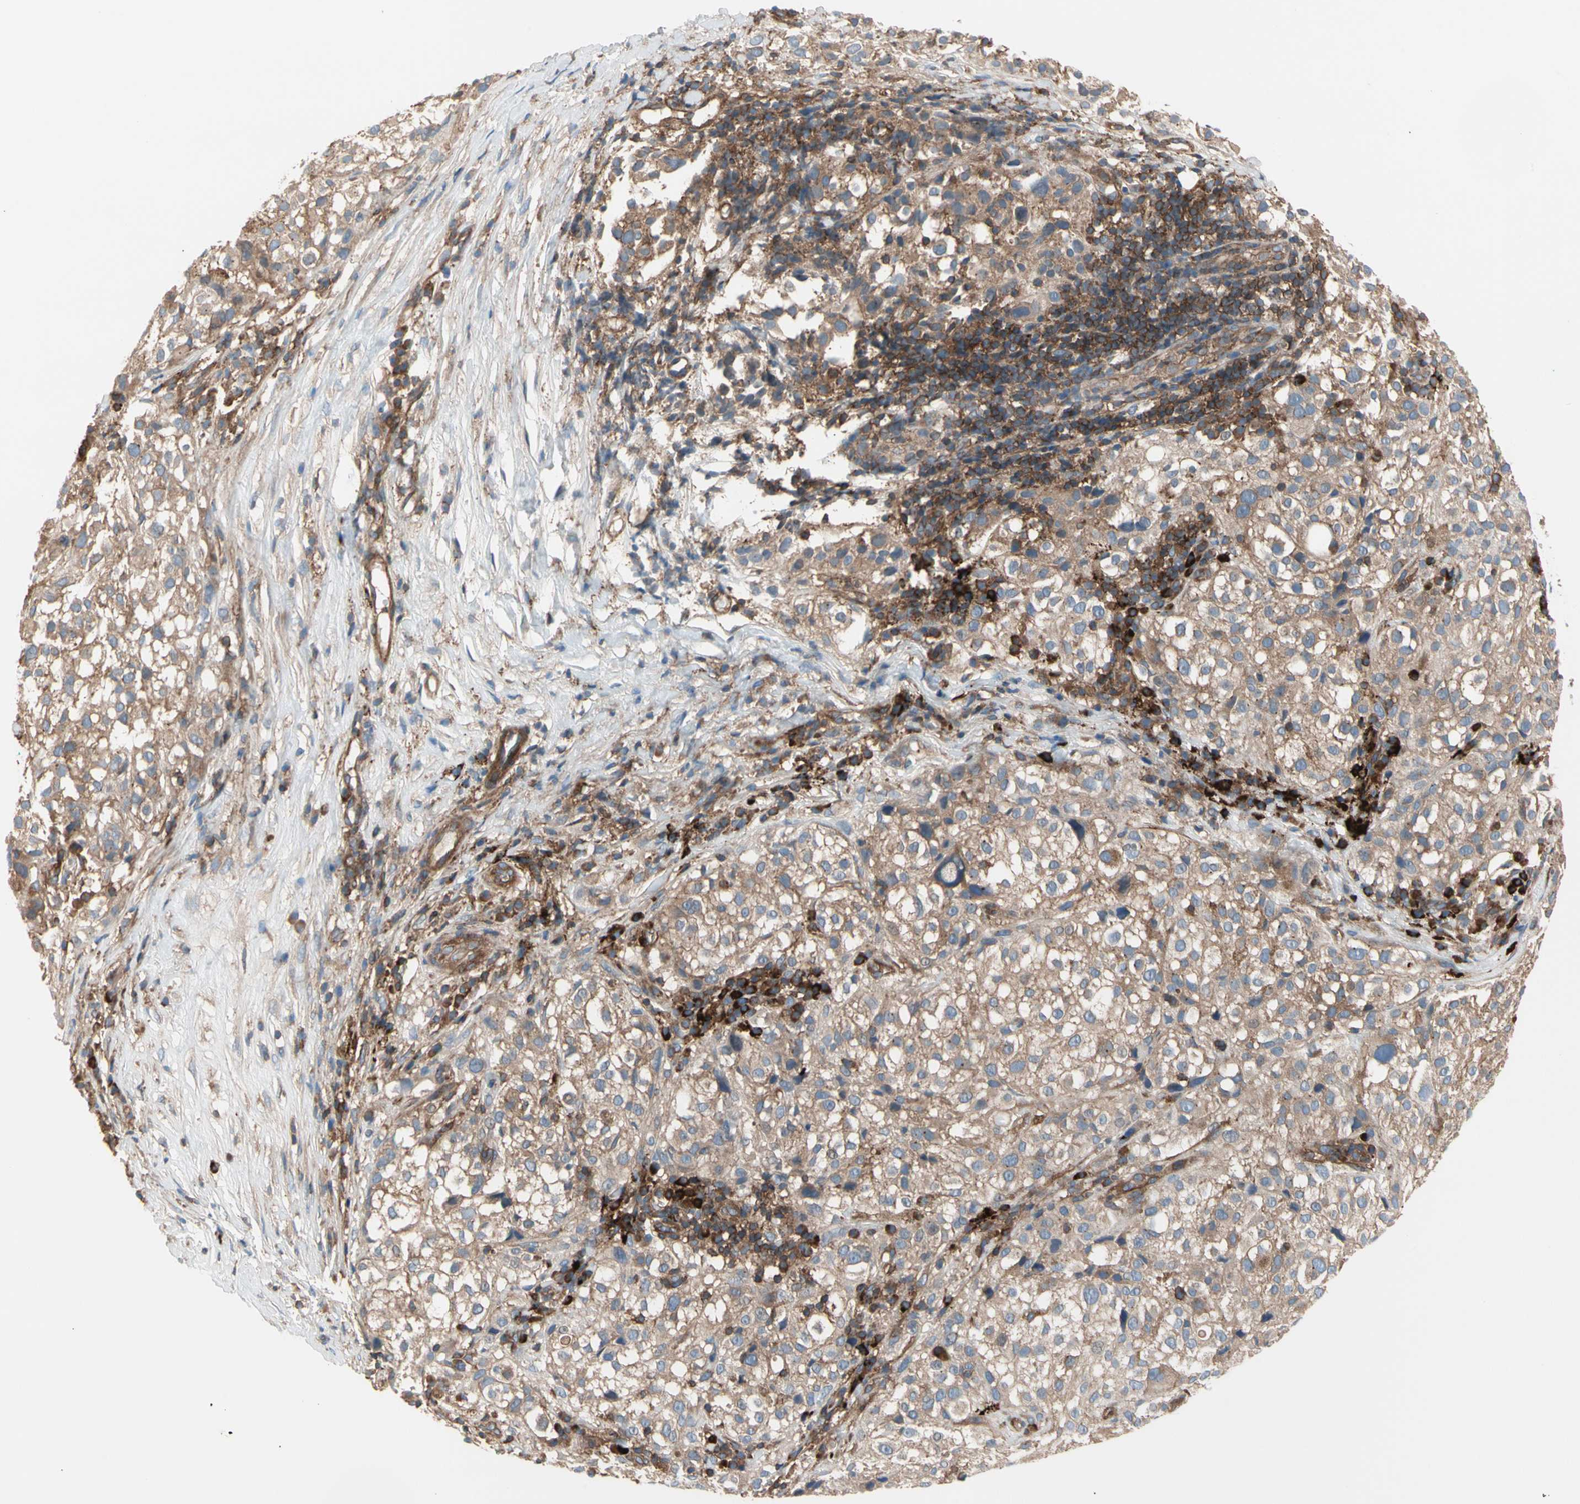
{"staining": {"intensity": "weak", "quantity": ">75%", "location": "cytoplasmic/membranous"}, "tissue": "melanoma", "cell_type": "Tumor cells", "image_type": "cancer", "snomed": [{"axis": "morphology", "description": "Necrosis, NOS"}, {"axis": "morphology", "description": "Malignant melanoma, NOS"}, {"axis": "topography", "description": "Skin"}], "caption": "Protein expression analysis of melanoma displays weak cytoplasmic/membranous expression in about >75% of tumor cells.", "gene": "ROCK1", "patient": {"sex": "female", "age": 87}}